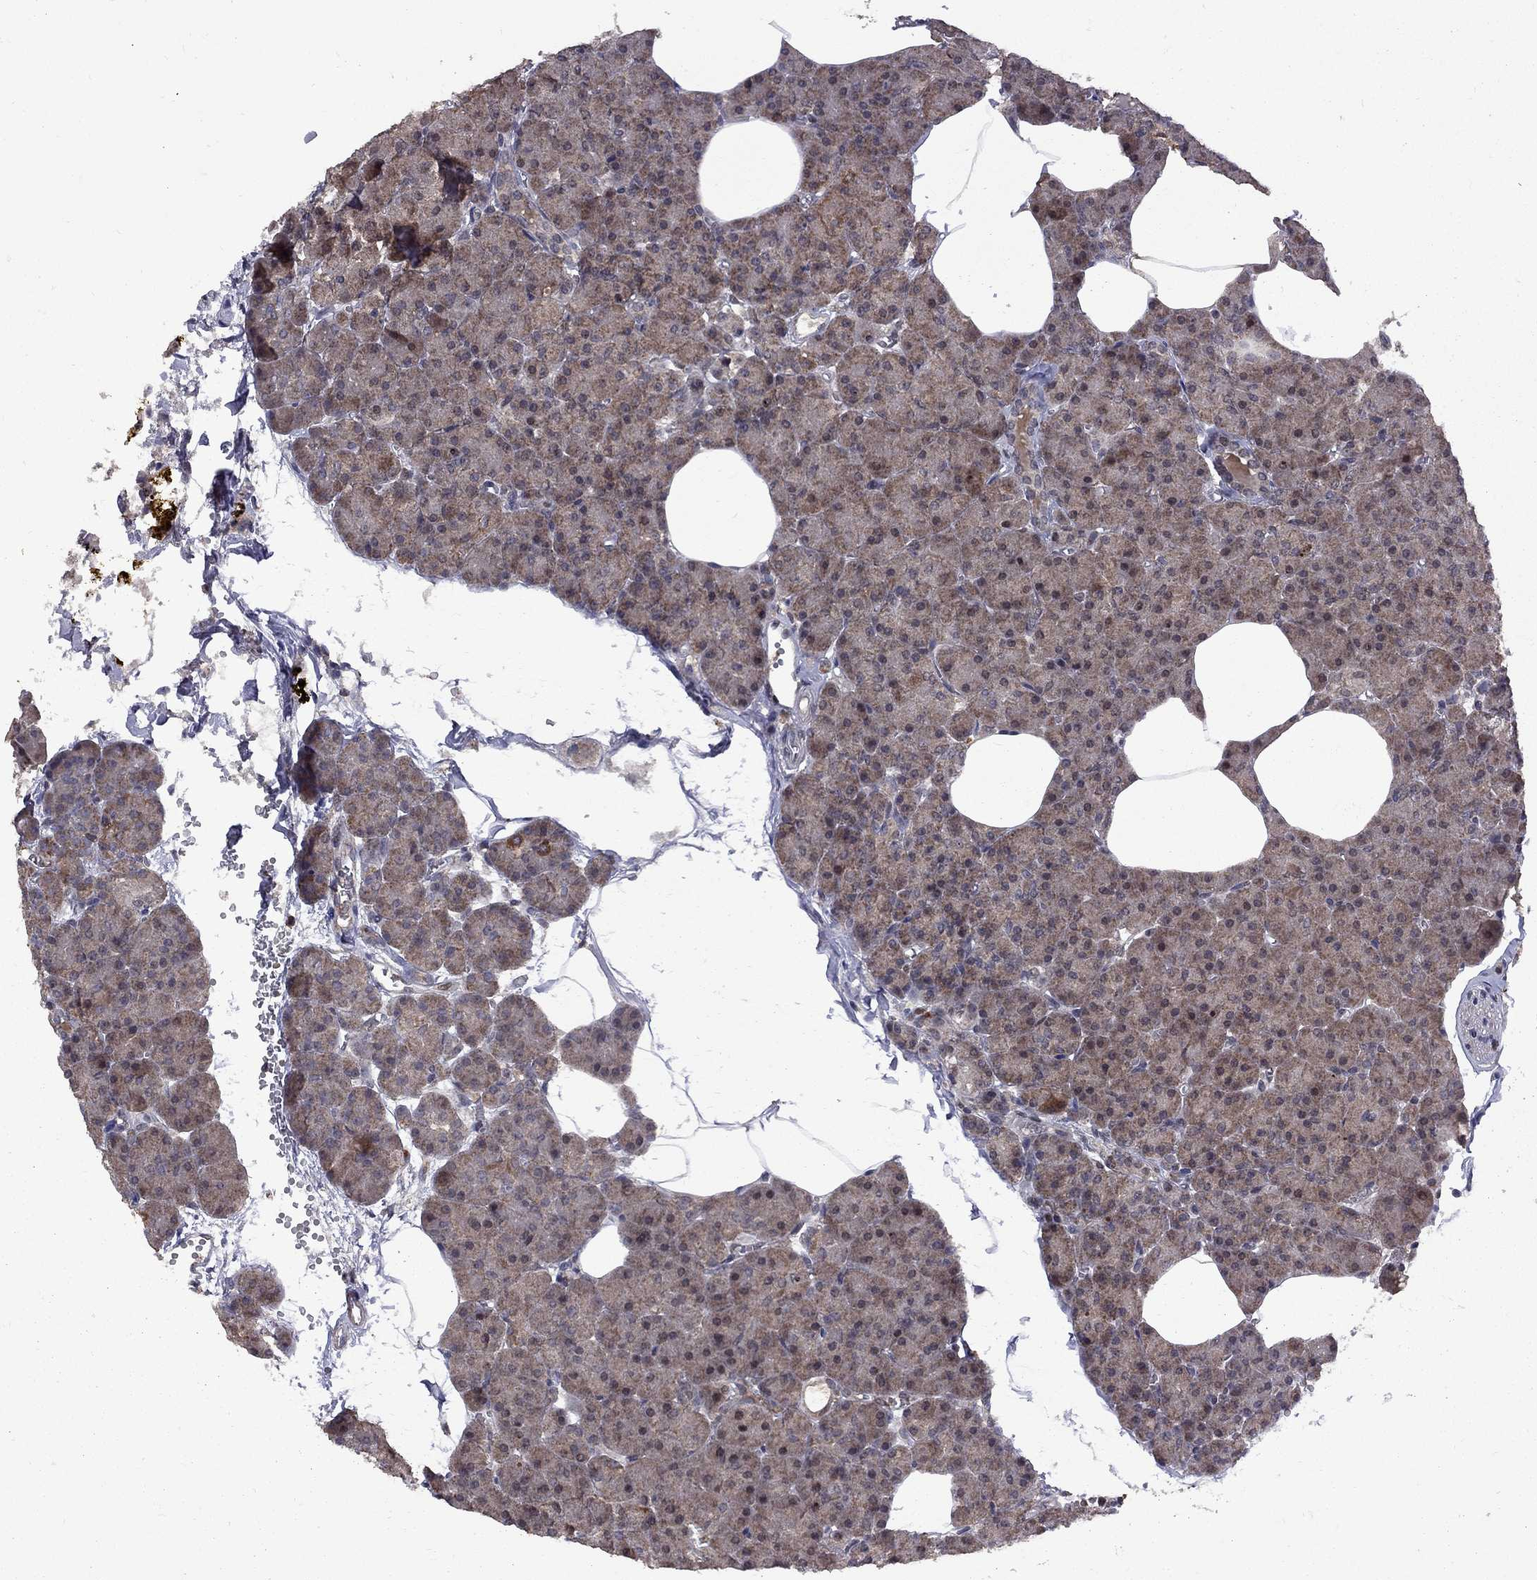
{"staining": {"intensity": "moderate", "quantity": "<25%", "location": "cytoplasmic/membranous"}, "tissue": "pancreas", "cell_type": "Exocrine glandular cells", "image_type": "normal", "snomed": [{"axis": "morphology", "description": "Normal tissue, NOS"}, {"axis": "topography", "description": "Pancreas"}], "caption": "Moderate cytoplasmic/membranous staining for a protein is seen in approximately <25% of exocrine glandular cells of normal pancreas using IHC.", "gene": "IPP", "patient": {"sex": "female", "age": 45}}